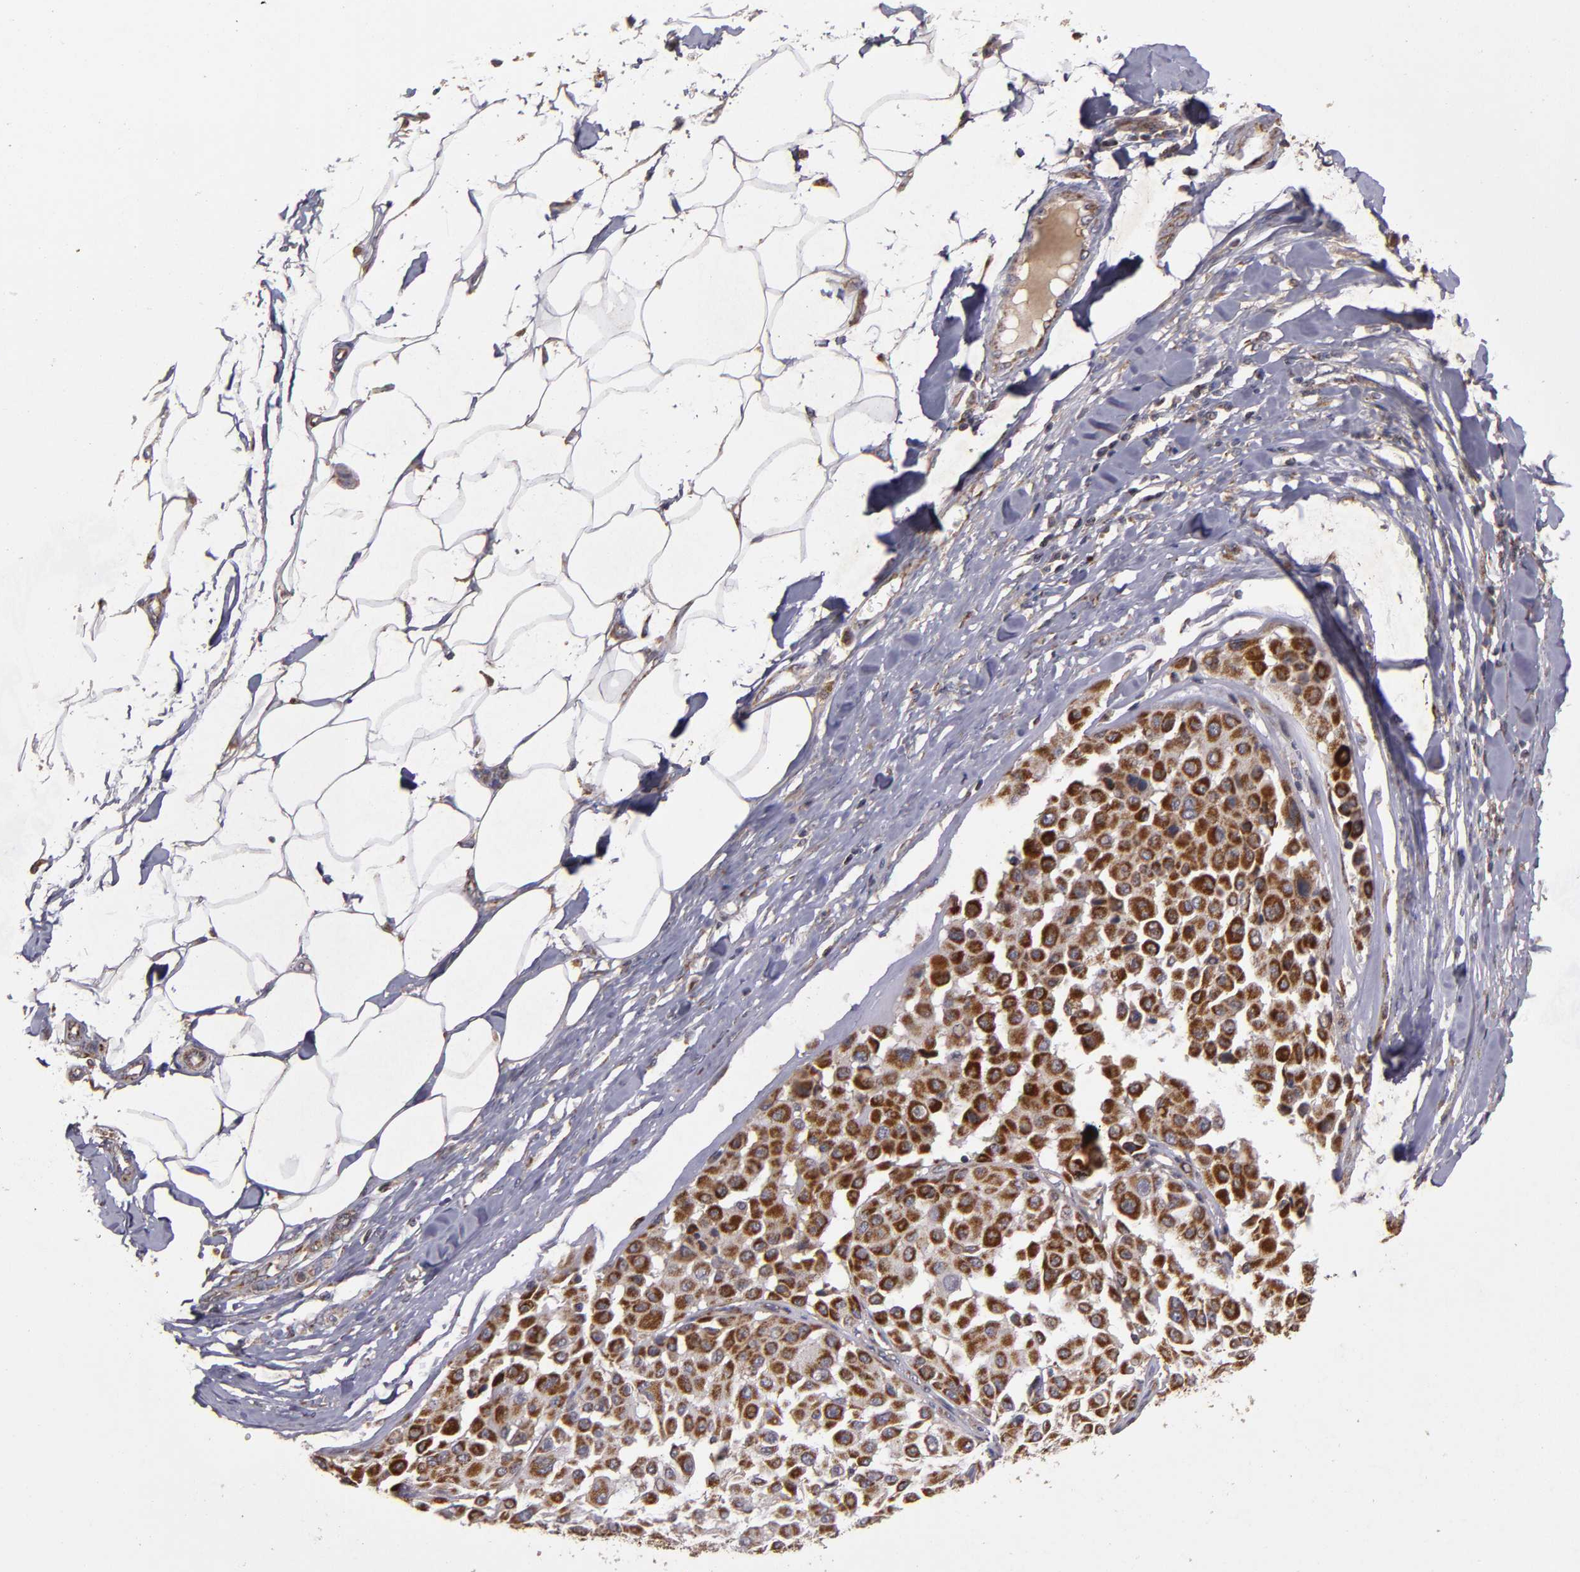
{"staining": {"intensity": "strong", "quantity": ">75%", "location": "cytoplasmic/membranous"}, "tissue": "melanoma", "cell_type": "Tumor cells", "image_type": "cancer", "snomed": [{"axis": "morphology", "description": "Malignant melanoma, Metastatic site"}, {"axis": "topography", "description": "Soft tissue"}], "caption": "Protein expression analysis of melanoma demonstrates strong cytoplasmic/membranous expression in approximately >75% of tumor cells.", "gene": "TIMM9", "patient": {"sex": "male", "age": 41}}